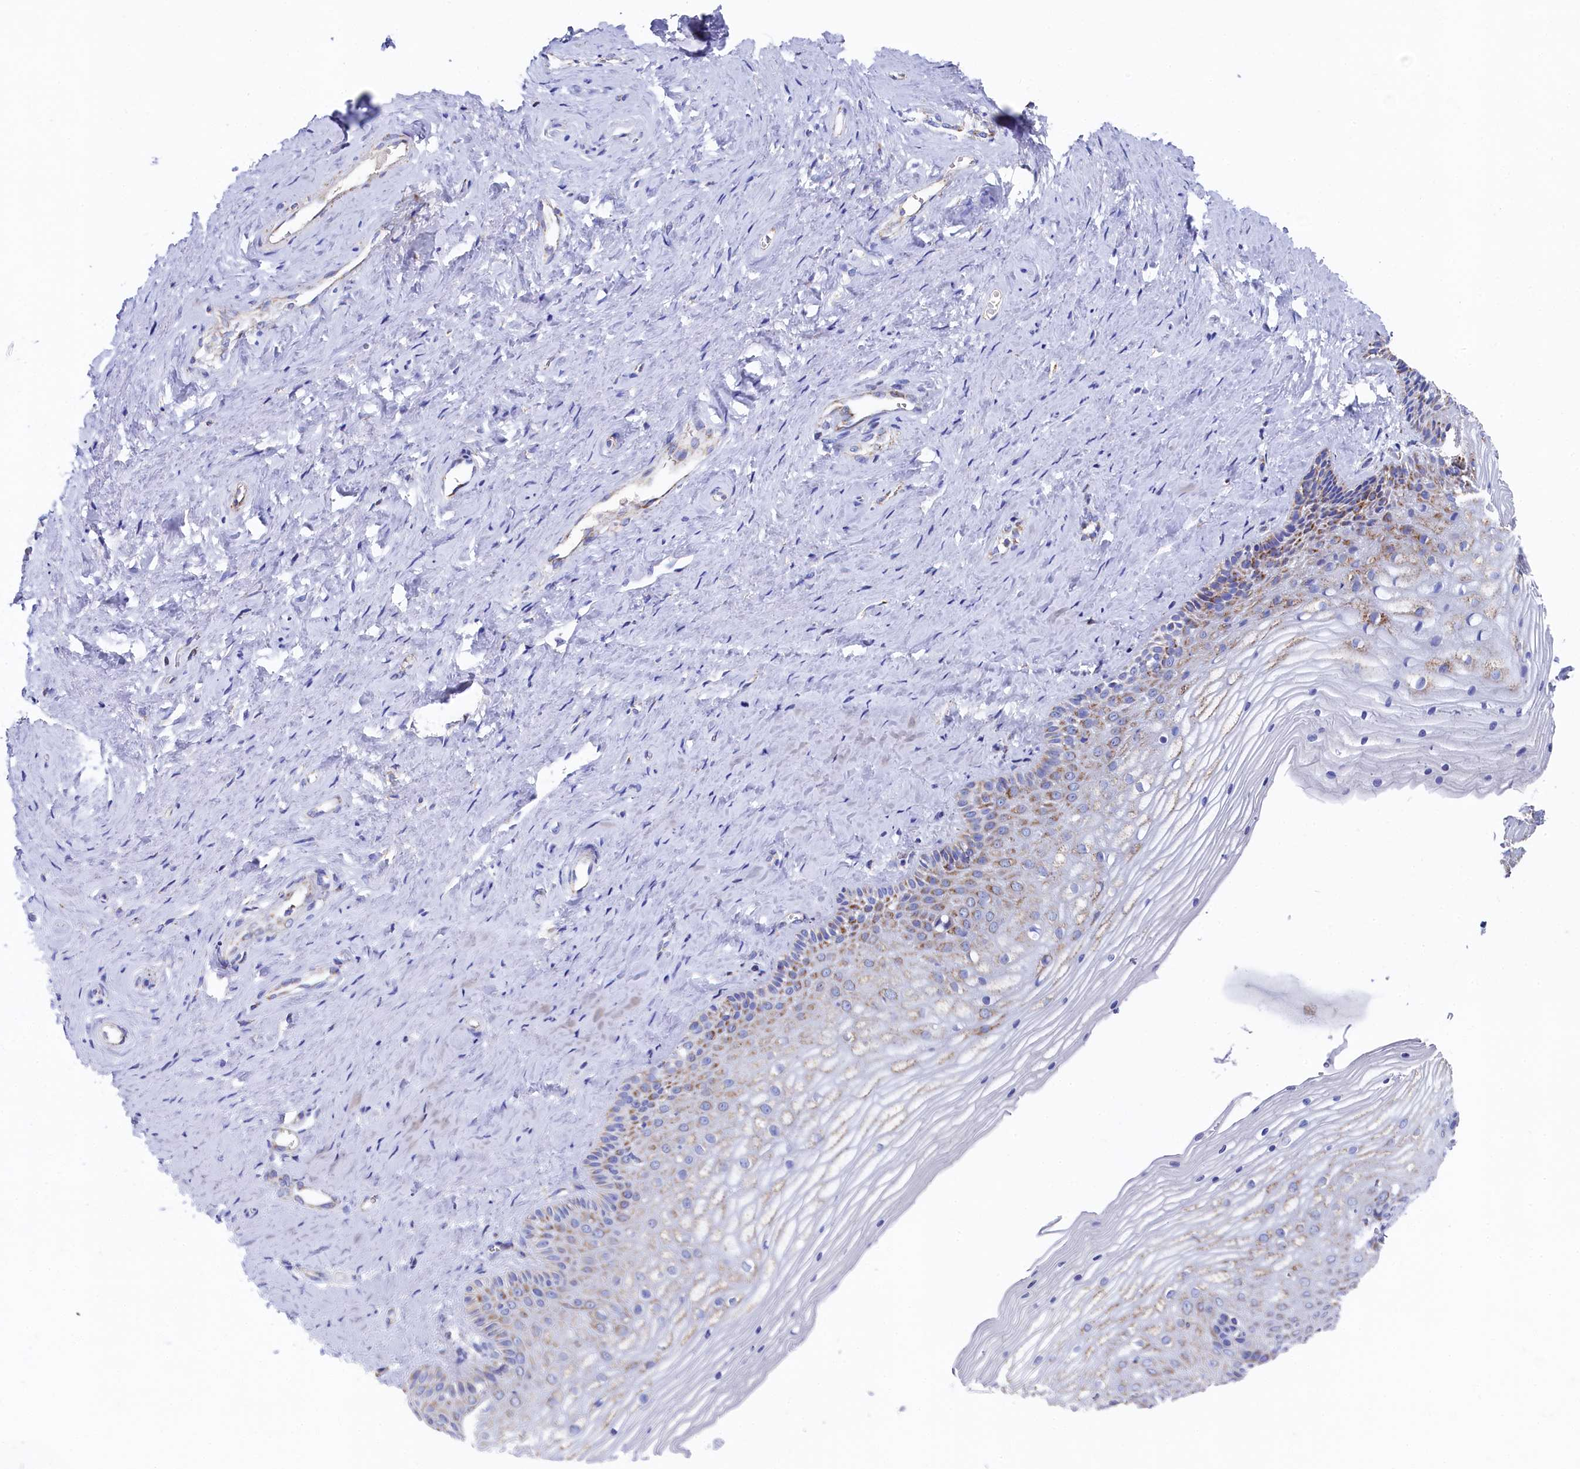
{"staining": {"intensity": "moderate", "quantity": "25%-75%", "location": "cytoplasmic/membranous"}, "tissue": "vagina", "cell_type": "Squamous epithelial cells", "image_type": "normal", "snomed": [{"axis": "morphology", "description": "Normal tissue, NOS"}, {"axis": "topography", "description": "Vagina"}, {"axis": "topography", "description": "Cervix"}], "caption": "Immunohistochemistry of benign human vagina exhibits medium levels of moderate cytoplasmic/membranous staining in approximately 25%-75% of squamous epithelial cells. Nuclei are stained in blue.", "gene": "MMAB", "patient": {"sex": "female", "age": 40}}